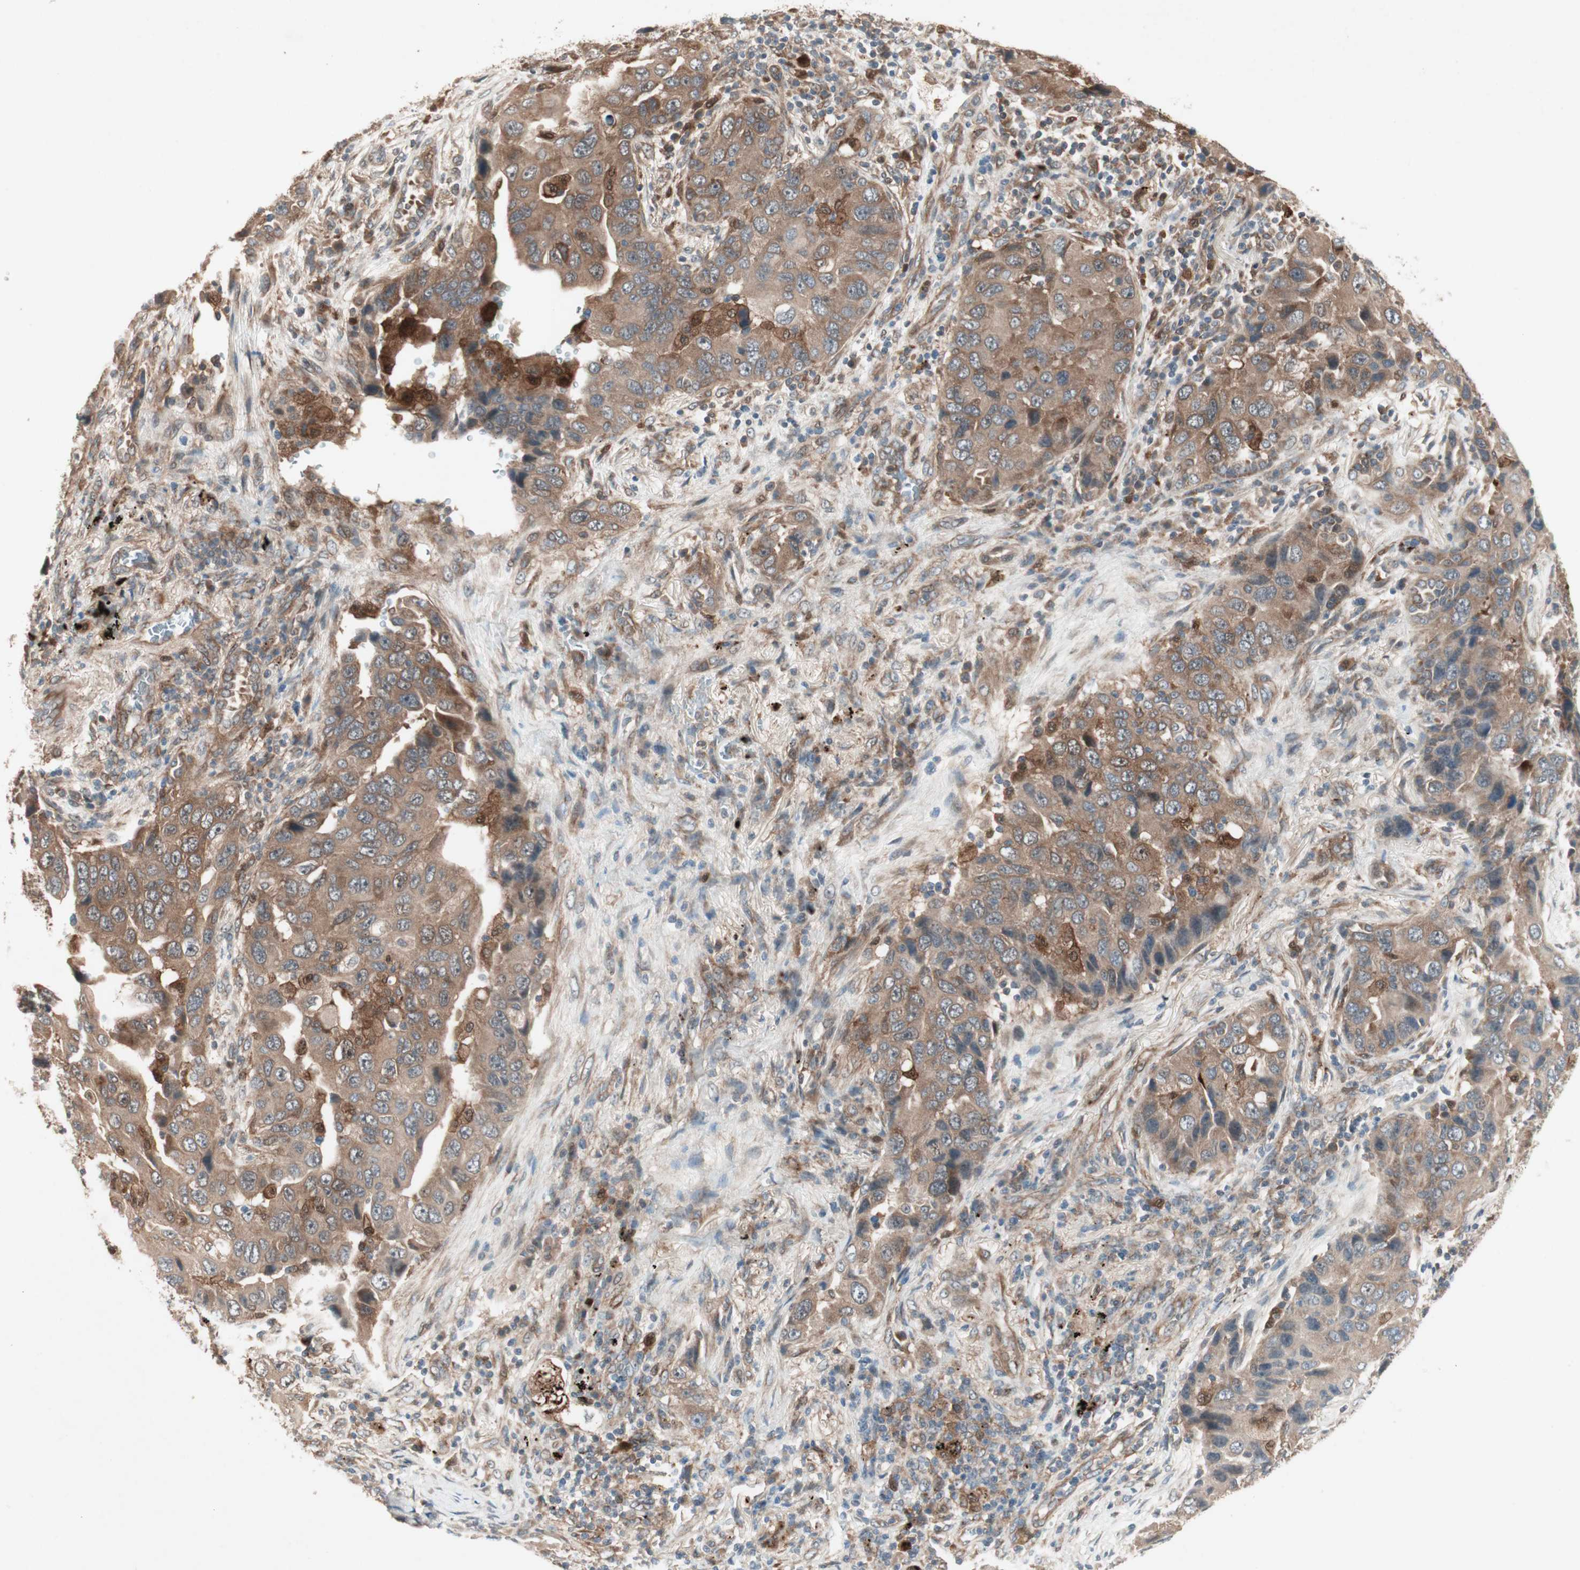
{"staining": {"intensity": "moderate", "quantity": "25%-75%", "location": "cytoplasmic/membranous"}, "tissue": "lung cancer", "cell_type": "Tumor cells", "image_type": "cancer", "snomed": [{"axis": "morphology", "description": "Adenocarcinoma, NOS"}, {"axis": "topography", "description": "Lung"}], "caption": "Immunohistochemistry micrograph of lung cancer (adenocarcinoma) stained for a protein (brown), which shows medium levels of moderate cytoplasmic/membranous expression in about 25%-75% of tumor cells.", "gene": "SDSL", "patient": {"sex": "female", "age": 65}}